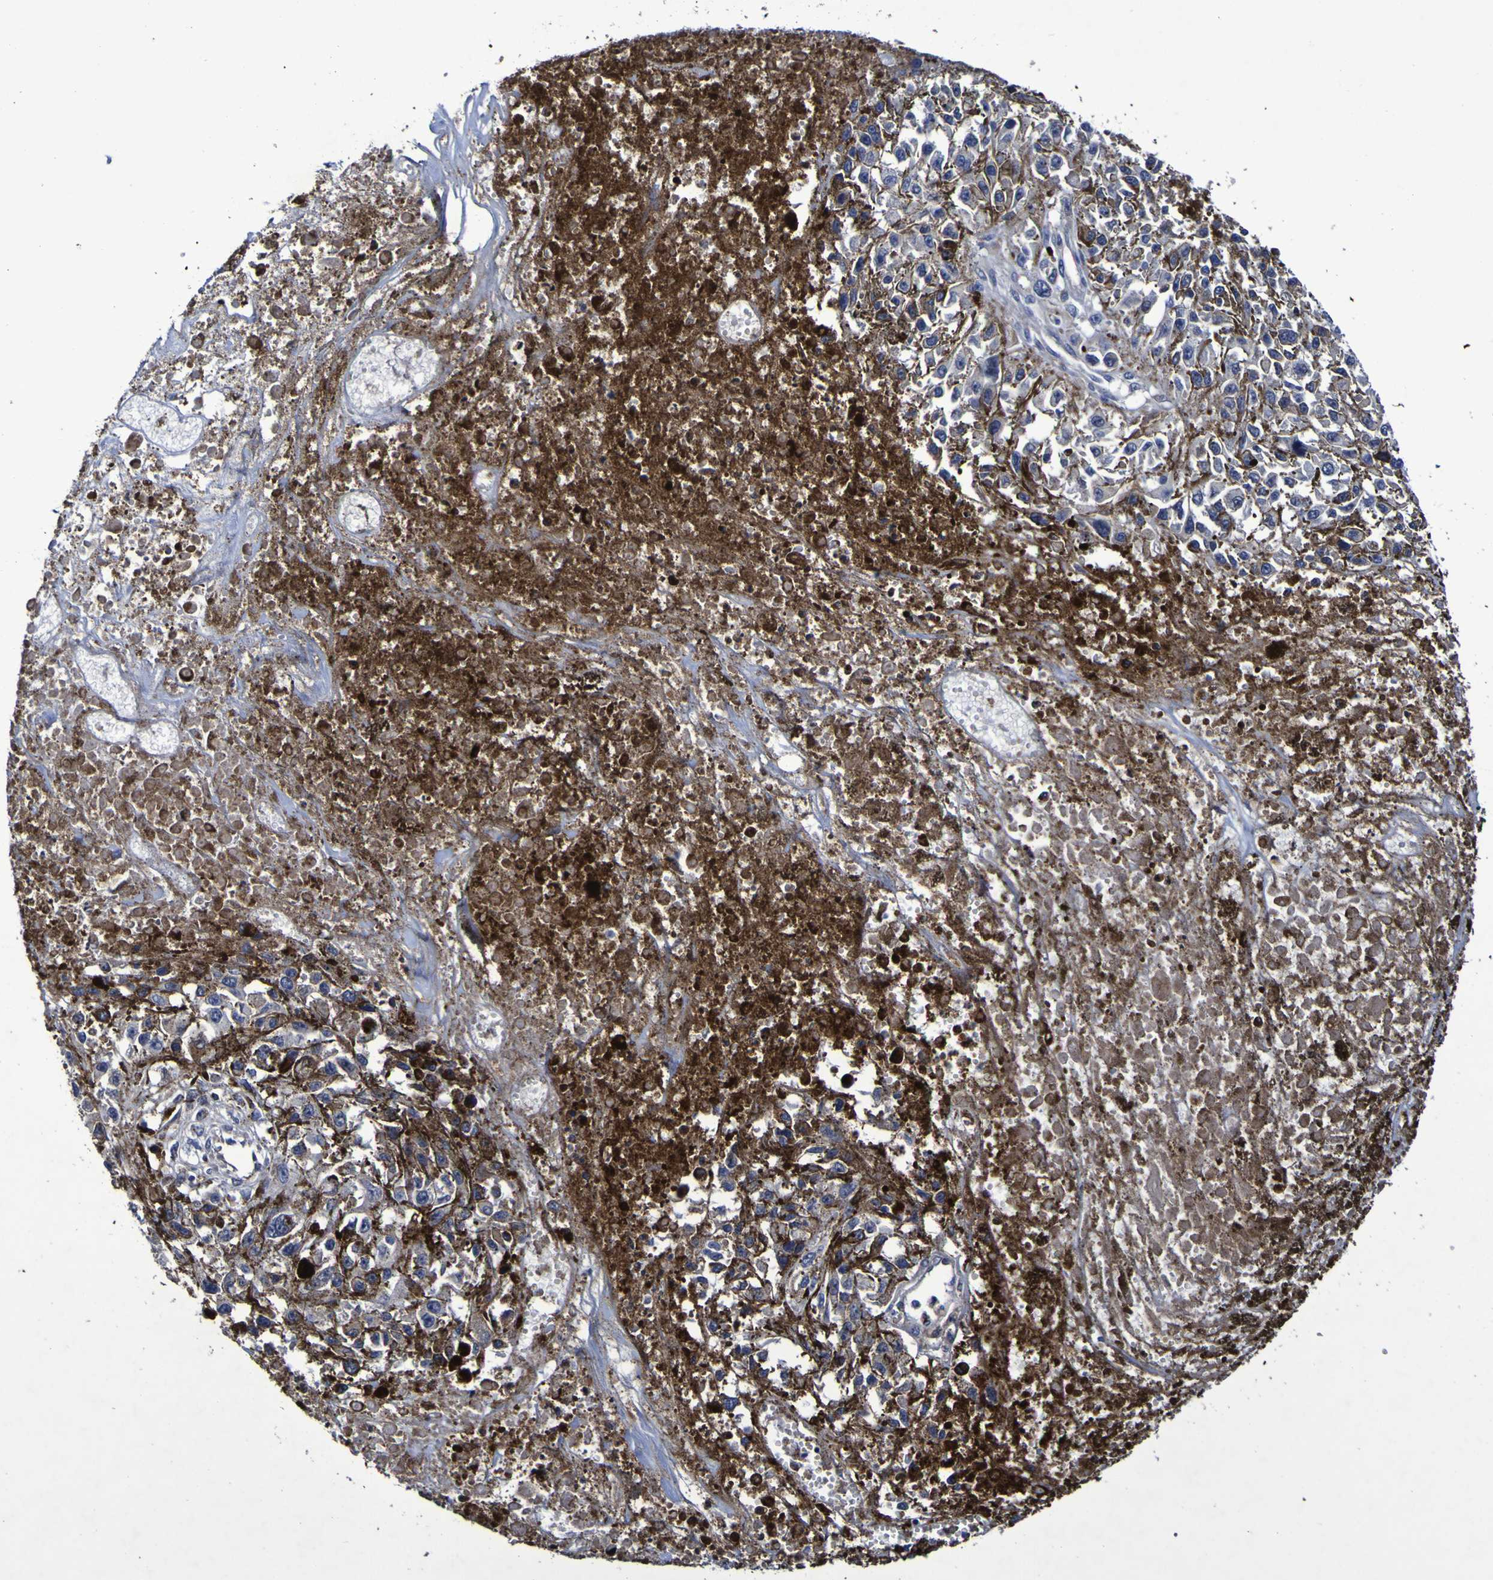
{"staining": {"intensity": "moderate", "quantity": ">75%", "location": "cytoplasmic/membranous"}, "tissue": "melanoma", "cell_type": "Tumor cells", "image_type": "cancer", "snomed": [{"axis": "morphology", "description": "Malignant melanoma, Metastatic site"}, {"axis": "topography", "description": "Lymph node"}], "caption": "Malignant melanoma (metastatic site) stained with a protein marker exhibits moderate staining in tumor cells.", "gene": "MGLL", "patient": {"sex": "male", "age": 59}}